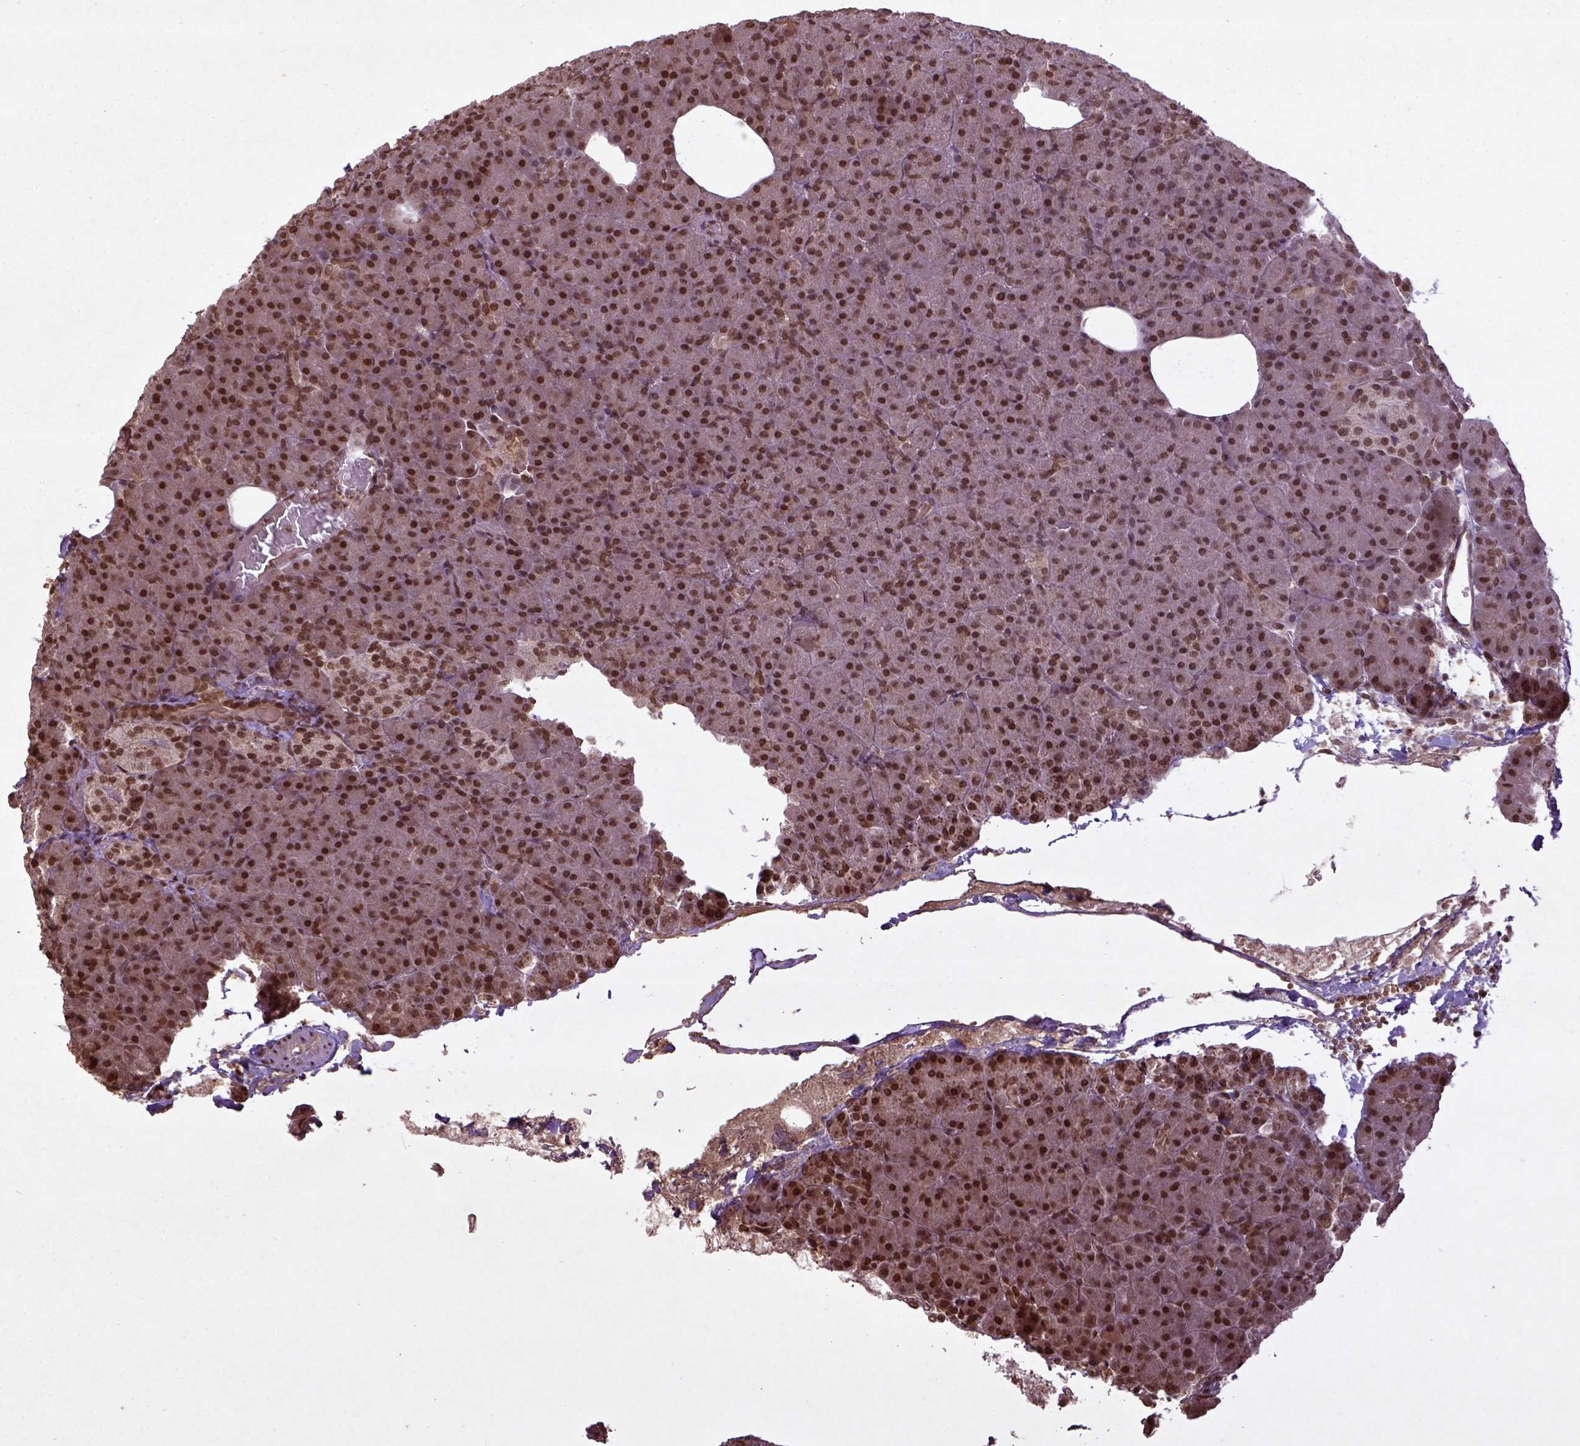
{"staining": {"intensity": "moderate", "quantity": ">75%", "location": "nuclear"}, "tissue": "pancreas", "cell_type": "Exocrine glandular cells", "image_type": "normal", "snomed": [{"axis": "morphology", "description": "Normal tissue, NOS"}, {"axis": "topography", "description": "Pancreas"}], "caption": "IHC staining of unremarkable pancreas, which demonstrates medium levels of moderate nuclear expression in approximately >75% of exocrine glandular cells indicating moderate nuclear protein positivity. The staining was performed using DAB (brown) for protein detection and nuclei were counterstained in hematoxylin (blue).", "gene": "BANF1", "patient": {"sex": "female", "age": 74}}